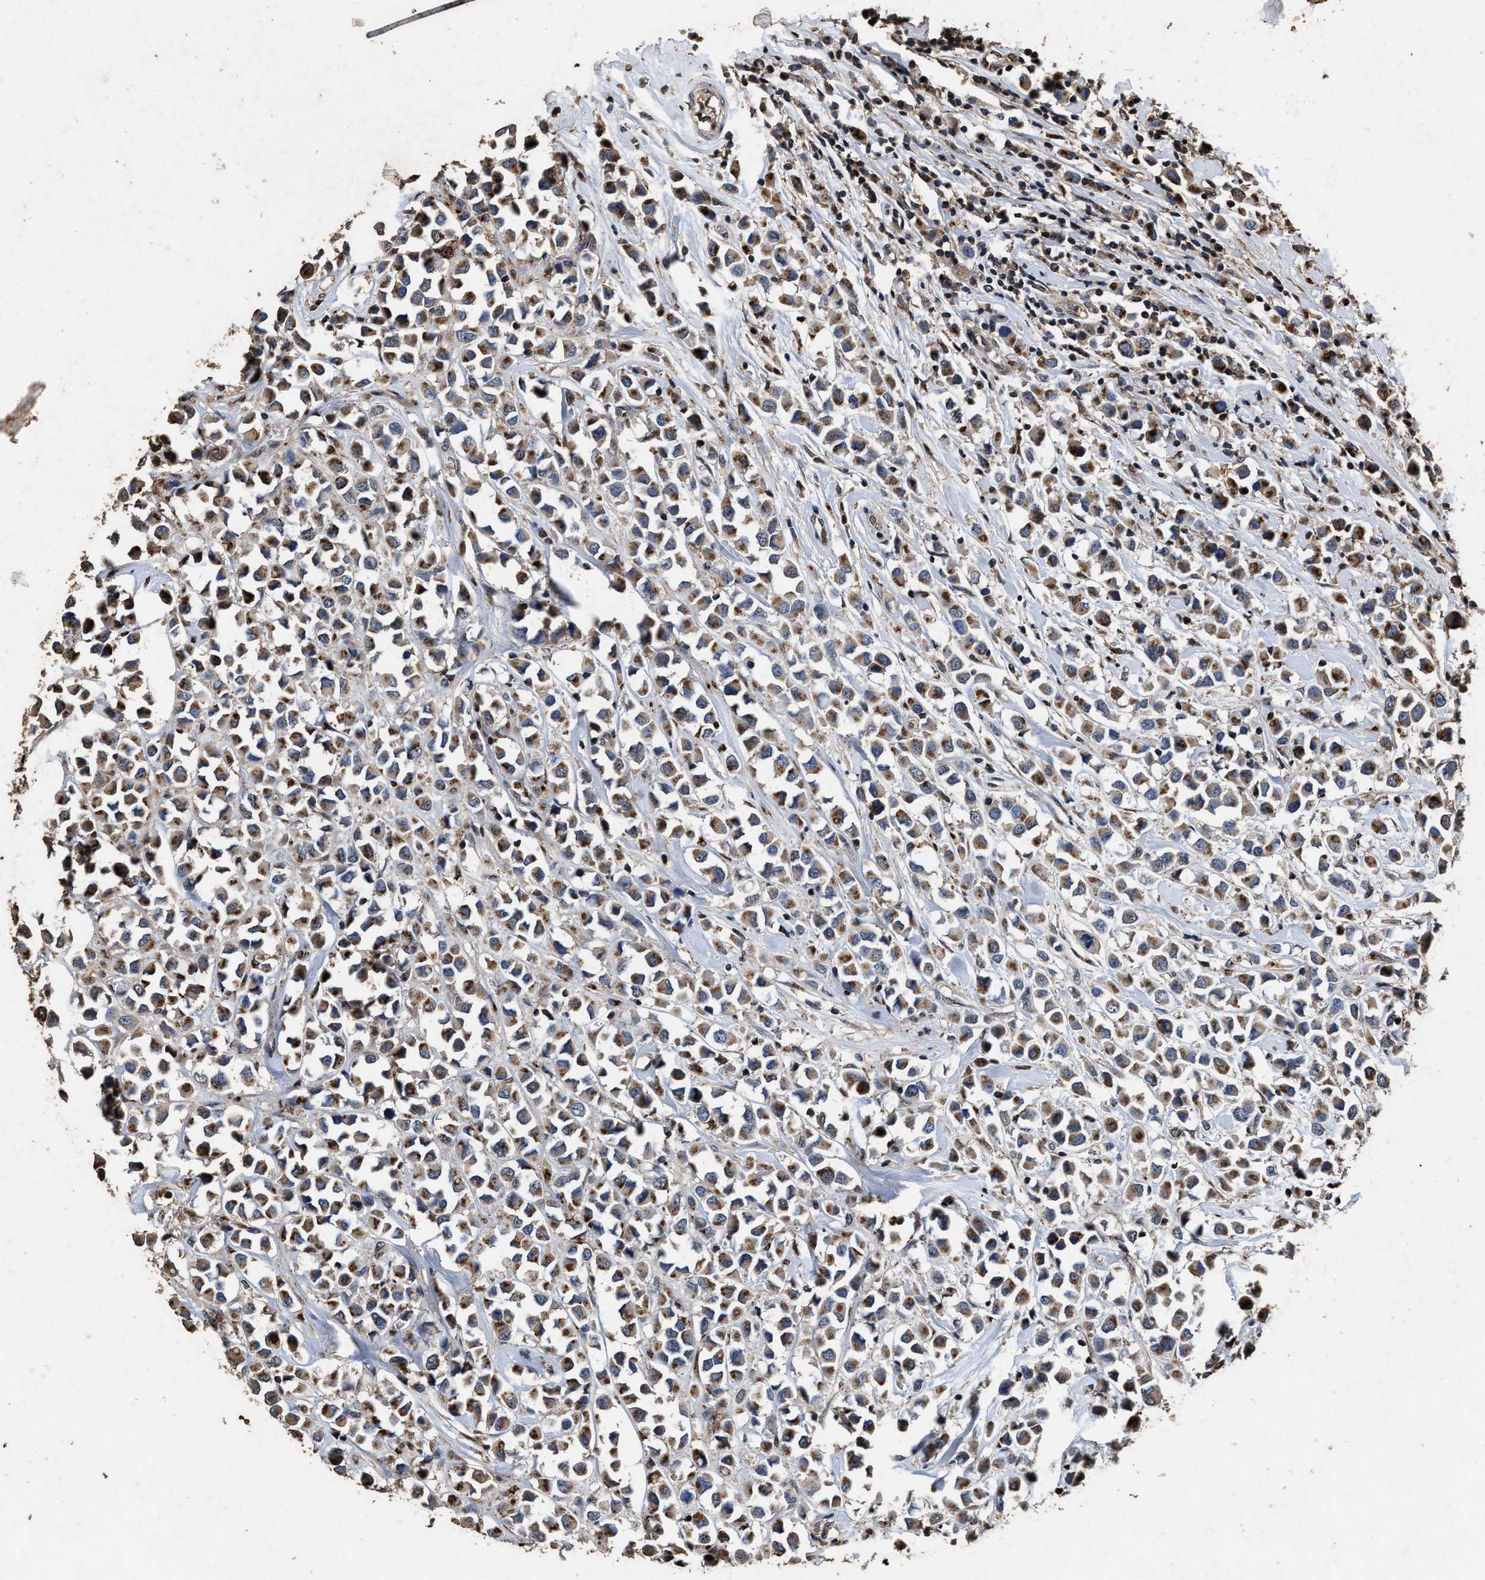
{"staining": {"intensity": "moderate", "quantity": ">75%", "location": "cytoplasmic/membranous"}, "tissue": "breast cancer", "cell_type": "Tumor cells", "image_type": "cancer", "snomed": [{"axis": "morphology", "description": "Duct carcinoma"}, {"axis": "topography", "description": "Breast"}], "caption": "Moderate cytoplasmic/membranous staining for a protein is present in approximately >75% of tumor cells of intraductal carcinoma (breast) using immunohistochemistry.", "gene": "TPST2", "patient": {"sex": "female", "age": 61}}